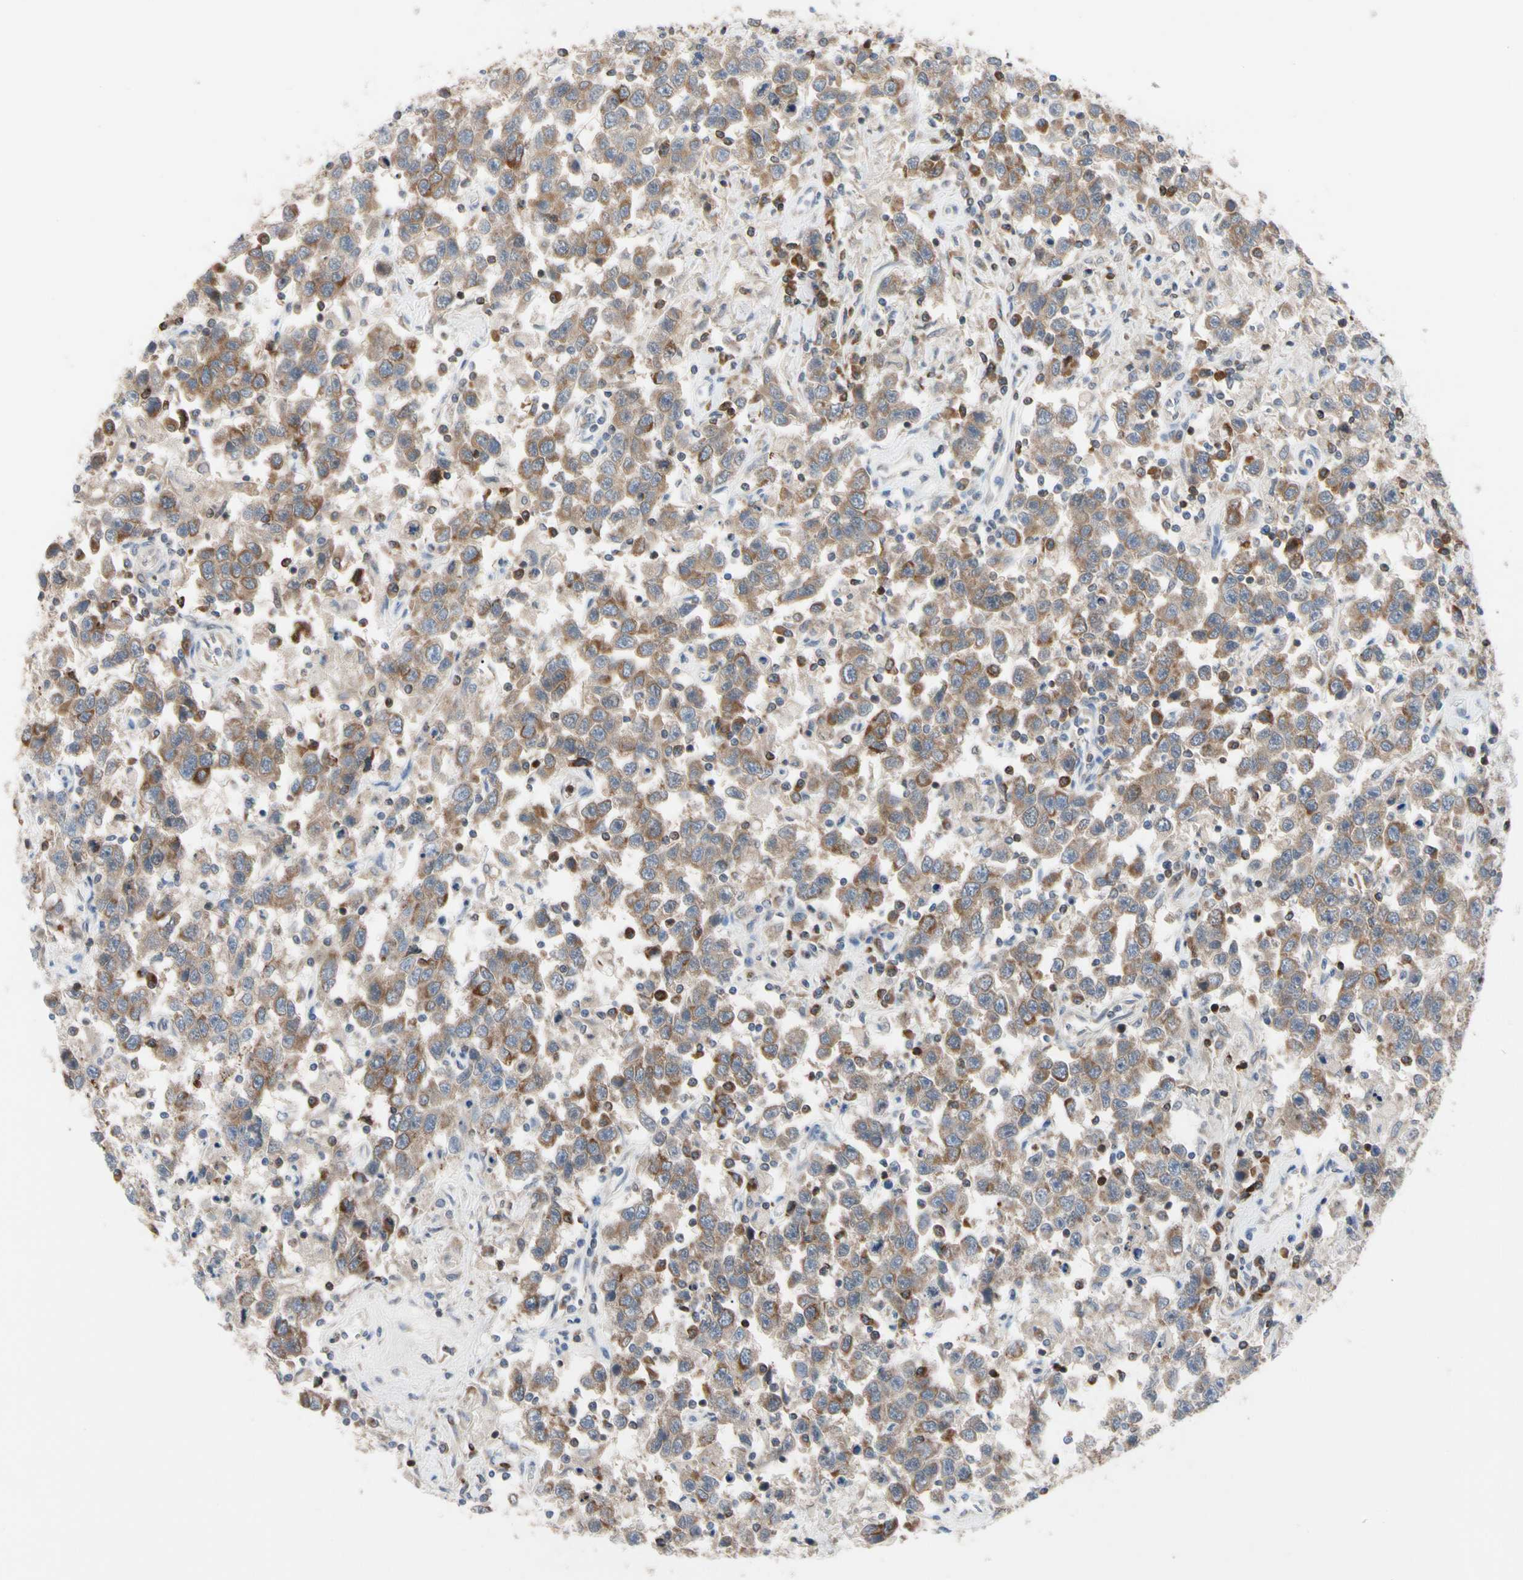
{"staining": {"intensity": "moderate", "quantity": ">75%", "location": "cytoplasmic/membranous"}, "tissue": "testis cancer", "cell_type": "Tumor cells", "image_type": "cancer", "snomed": [{"axis": "morphology", "description": "Seminoma, NOS"}, {"axis": "topography", "description": "Testis"}], "caption": "There is medium levels of moderate cytoplasmic/membranous expression in tumor cells of seminoma (testis), as demonstrated by immunohistochemical staining (brown color).", "gene": "MCL1", "patient": {"sex": "male", "age": 41}}